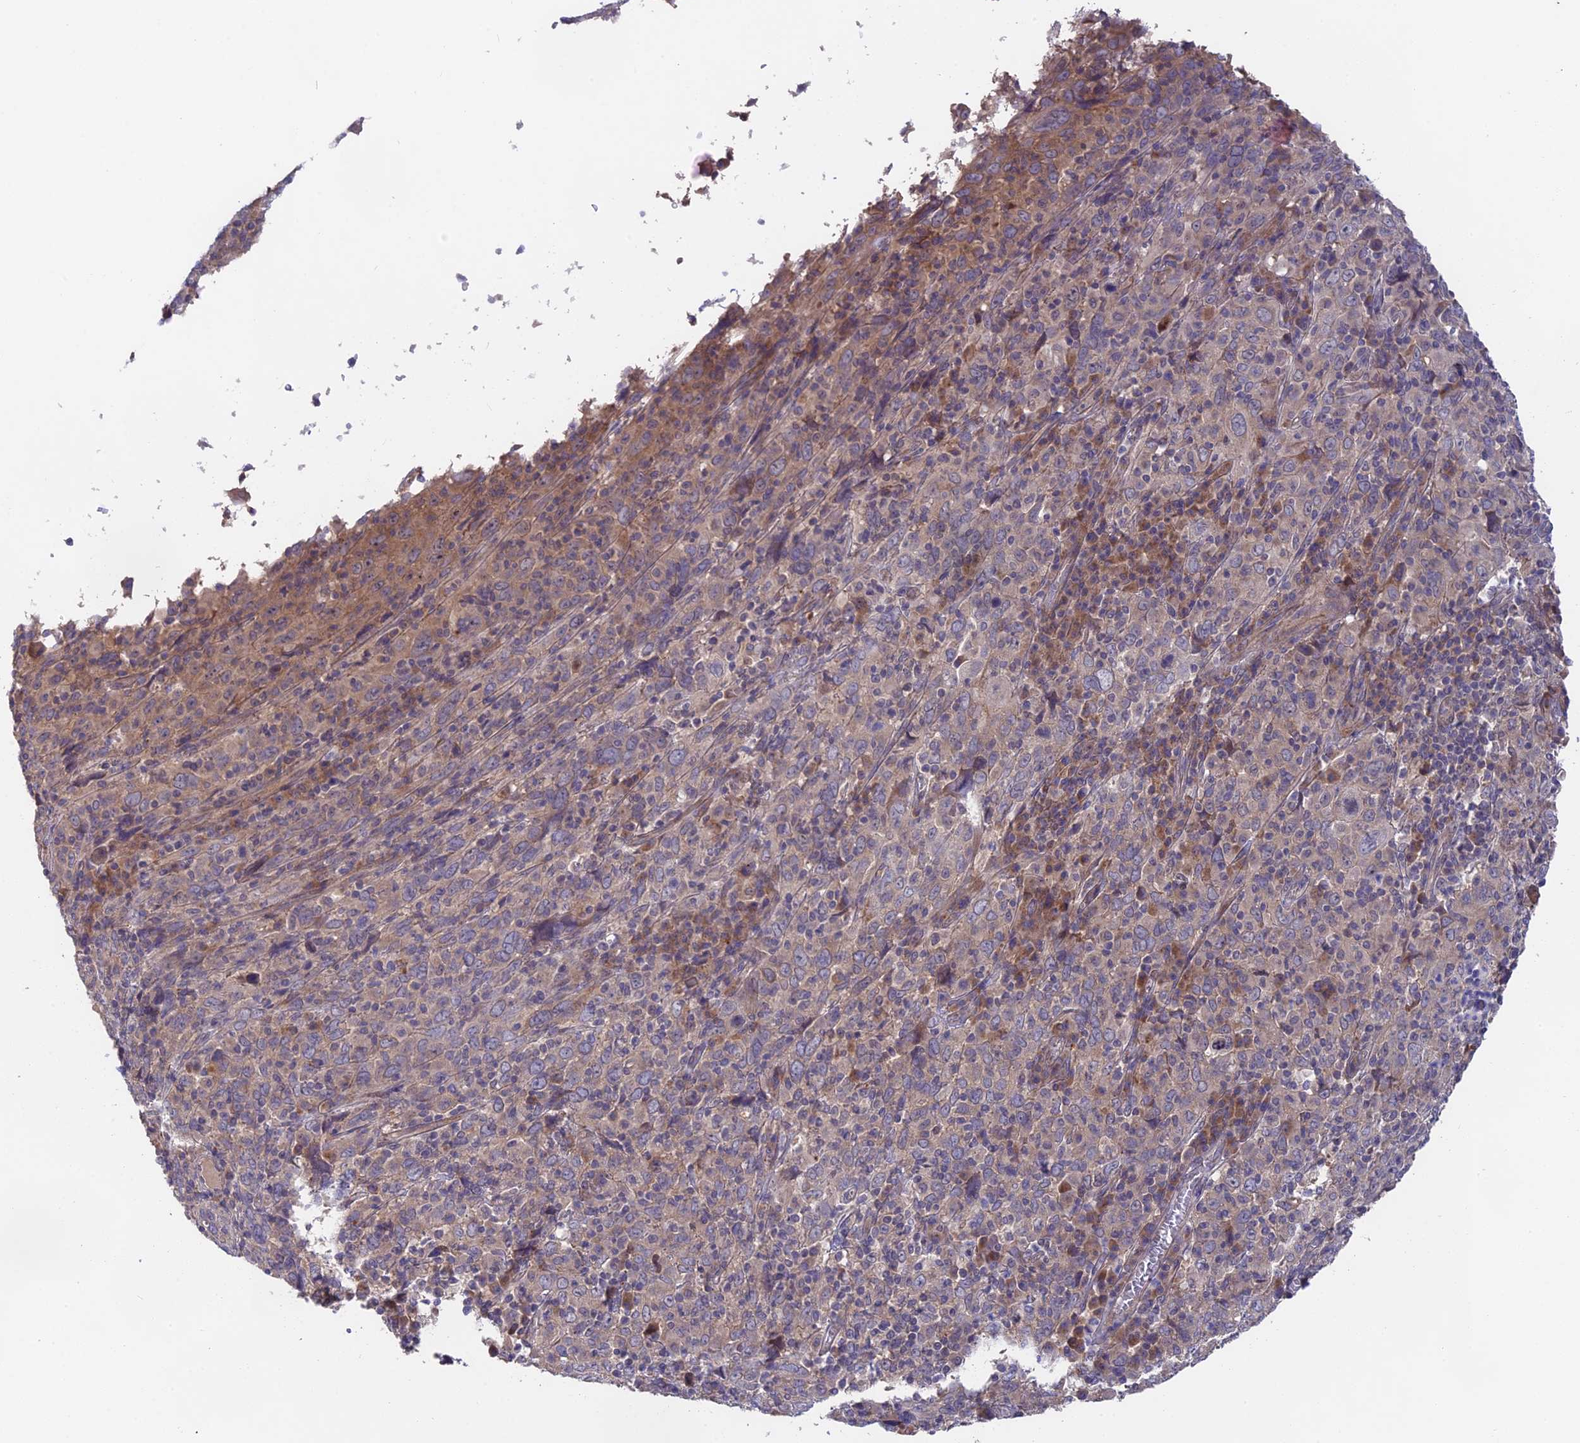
{"staining": {"intensity": "weak", "quantity": "<25%", "location": "cytoplasmic/membranous"}, "tissue": "cervical cancer", "cell_type": "Tumor cells", "image_type": "cancer", "snomed": [{"axis": "morphology", "description": "Squamous cell carcinoma, NOS"}, {"axis": "topography", "description": "Cervix"}], "caption": "Cervical cancer was stained to show a protein in brown. There is no significant expression in tumor cells.", "gene": "TENT4B", "patient": {"sex": "female", "age": 46}}